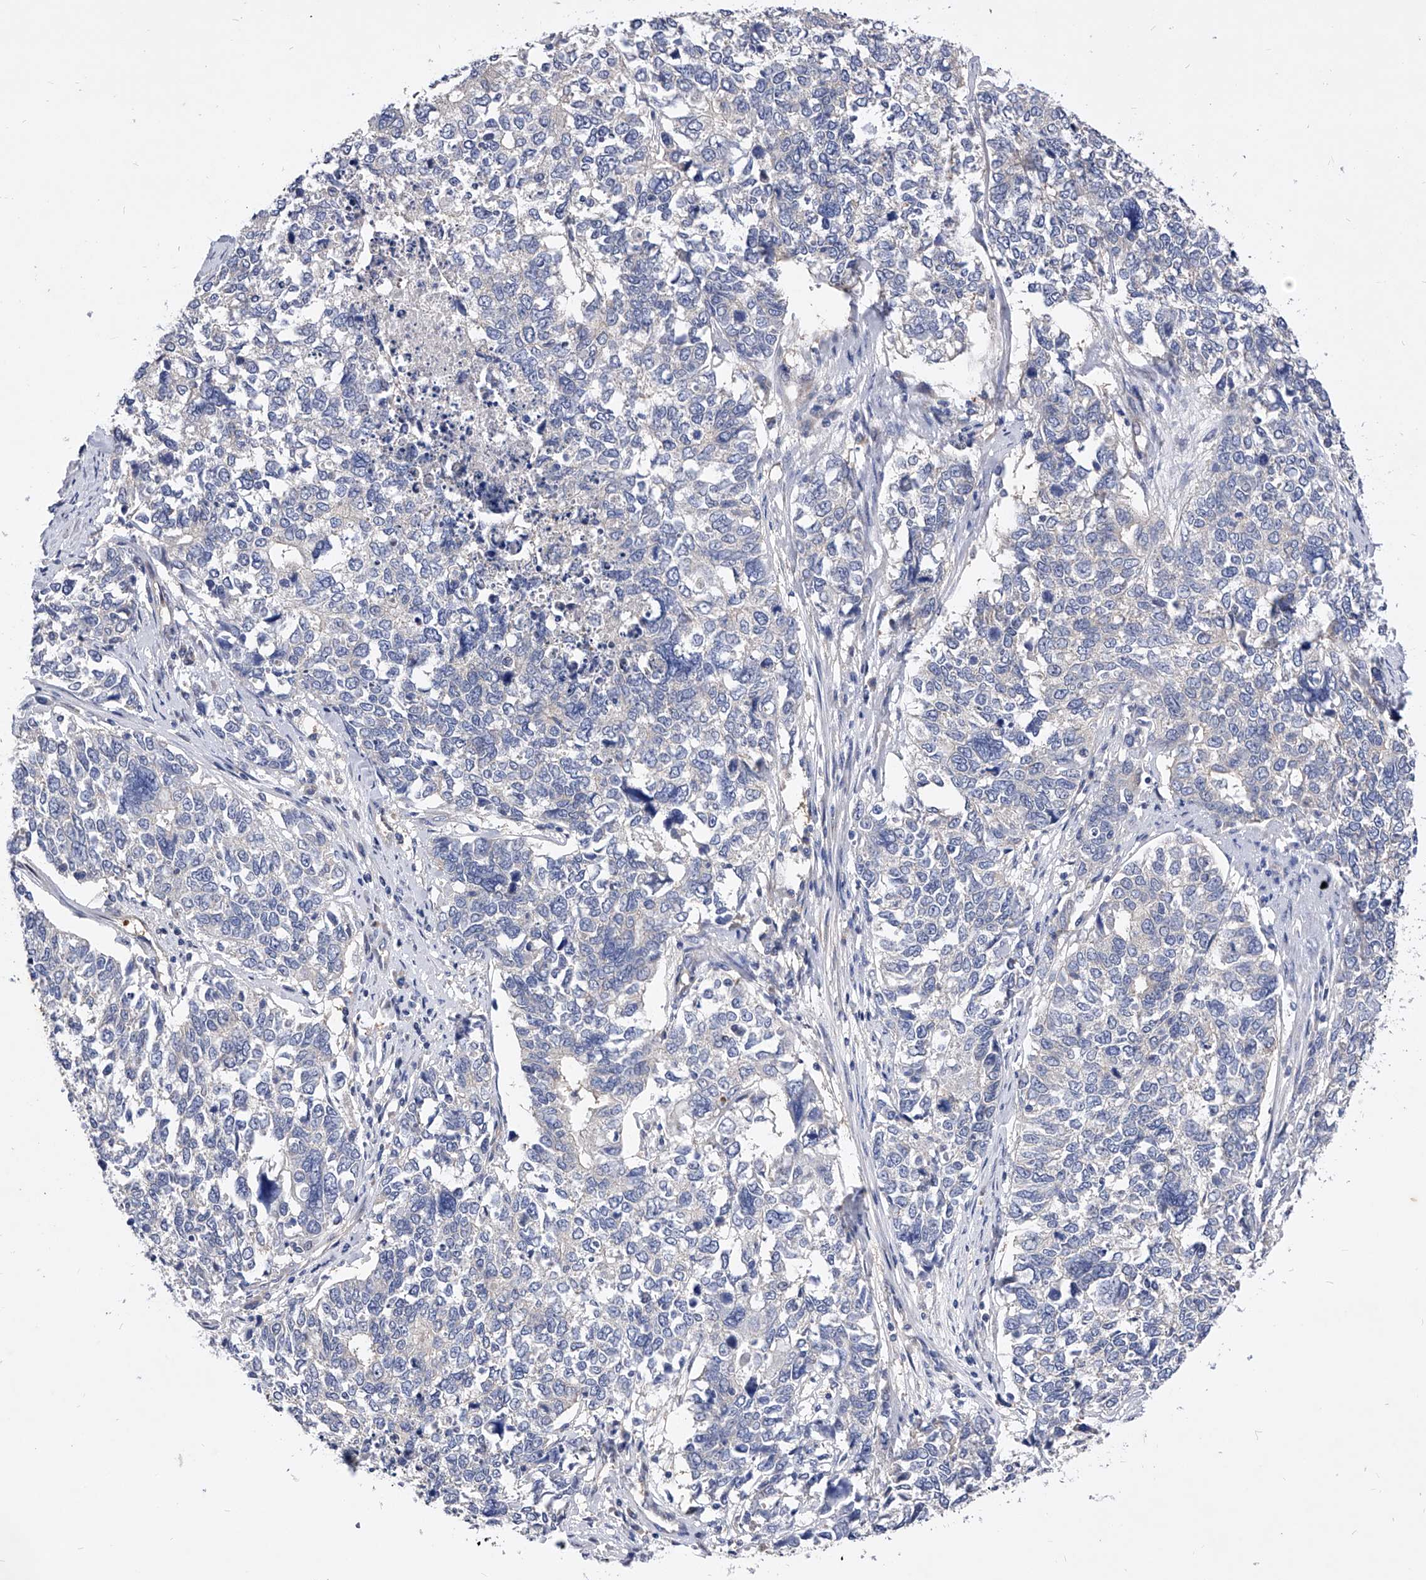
{"staining": {"intensity": "negative", "quantity": "none", "location": "none"}, "tissue": "cervical cancer", "cell_type": "Tumor cells", "image_type": "cancer", "snomed": [{"axis": "morphology", "description": "Squamous cell carcinoma, NOS"}, {"axis": "topography", "description": "Cervix"}], "caption": "Immunohistochemistry histopathology image of neoplastic tissue: cervical cancer (squamous cell carcinoma) stained with DAB (3,3'-diaminobenzidine) displays no significant protein positivity in tumor cells.", "gene": "PPP5C", "patient": {"sex": "female", "age": 63}}